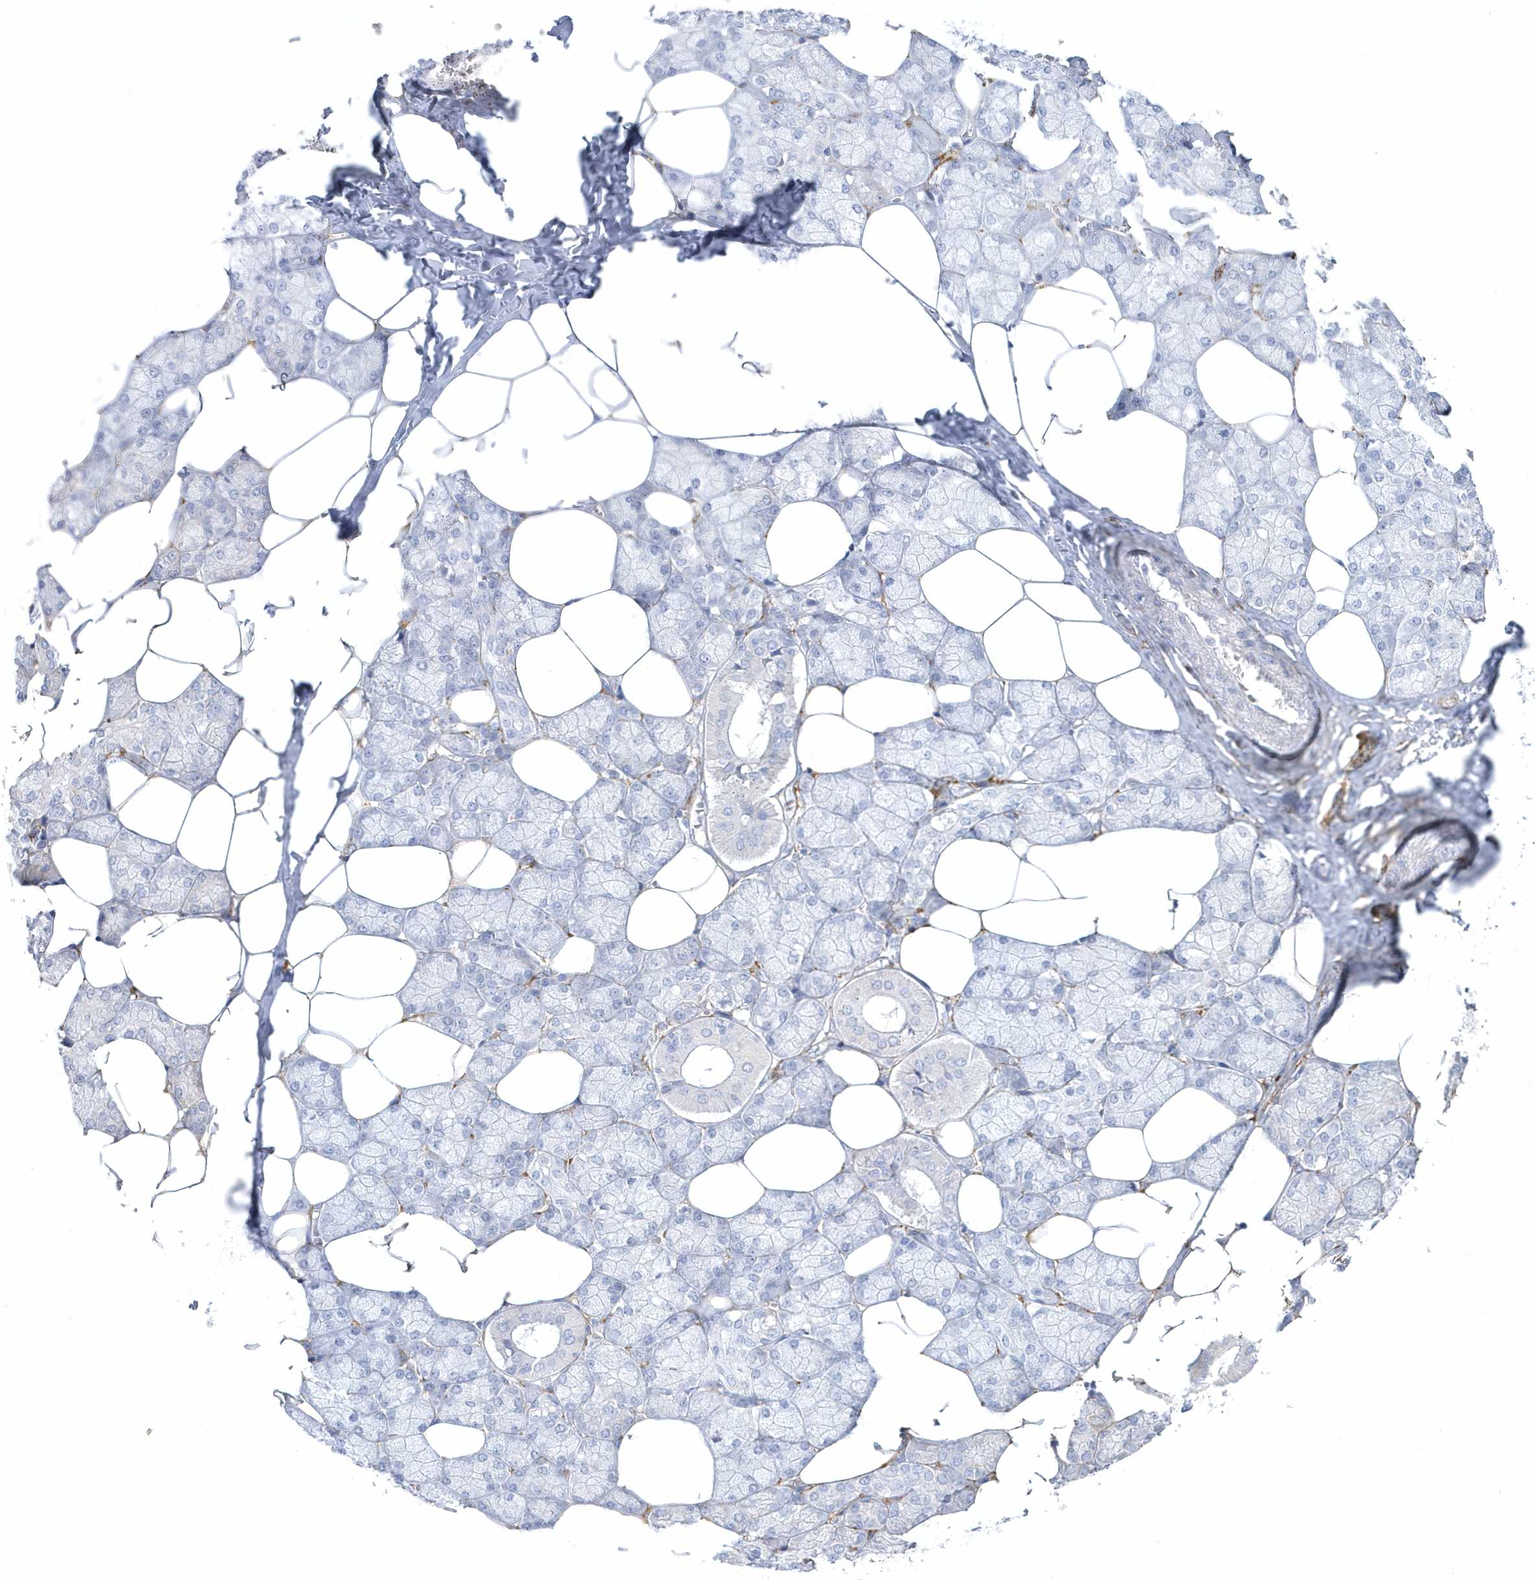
{"staining": {"intensity": "negative", "quantity": "none", "location": "none"}, "tissue": "salivary gland", "cell_type": "Glandular cells", "image_type": "normal", "snomed": [{"axis": "morphology", "description": "Normal tissue, NOS"}, {"axis": "topography", "description": "Salivary gland"}], "caption": "High power microscopy micrograph of an immunohistochemistry image of benign salivary gland, revealing no significant positivity in glandular cells.", "gene": "WDR27", "patient": {"sex": "male", "age": 62}}